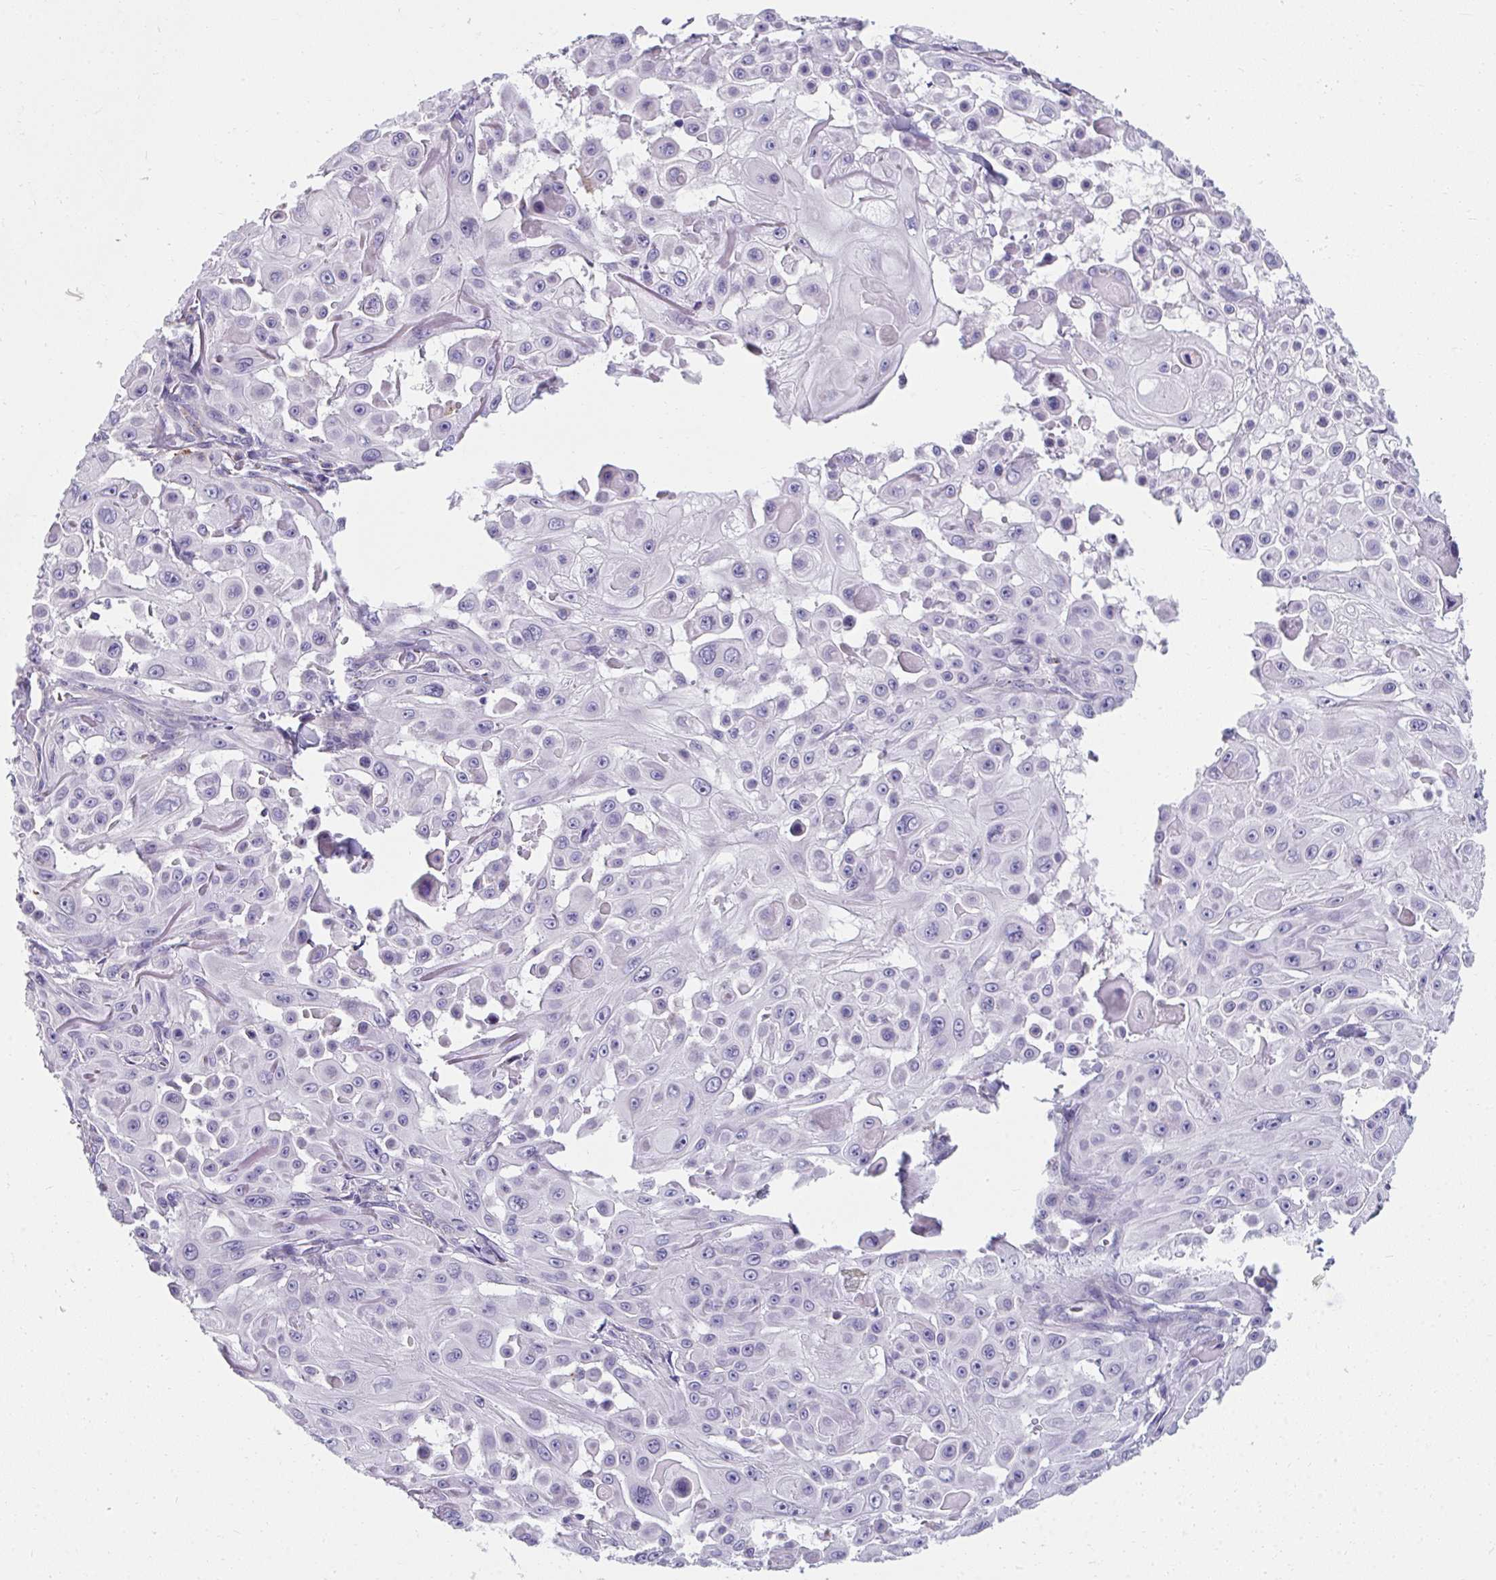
{"staining": {"intensity": "negative", "quantity": "none", "location": "none"}, "tissue": "skin cancer", "cell_type": "Tumor cells", "image_type": "cancer", "snomed": [{"axis": "morphology", "description": "Squamous cell carcinoma, NOS"}, {"axis": "topography", "description": "Skin"}], "caption": "Histopathology image shows no protein positivity in tumor cells of skin cancer tissue.", "gene": "EIF1AD", "patient": {"sex": "male", "age": 91}}